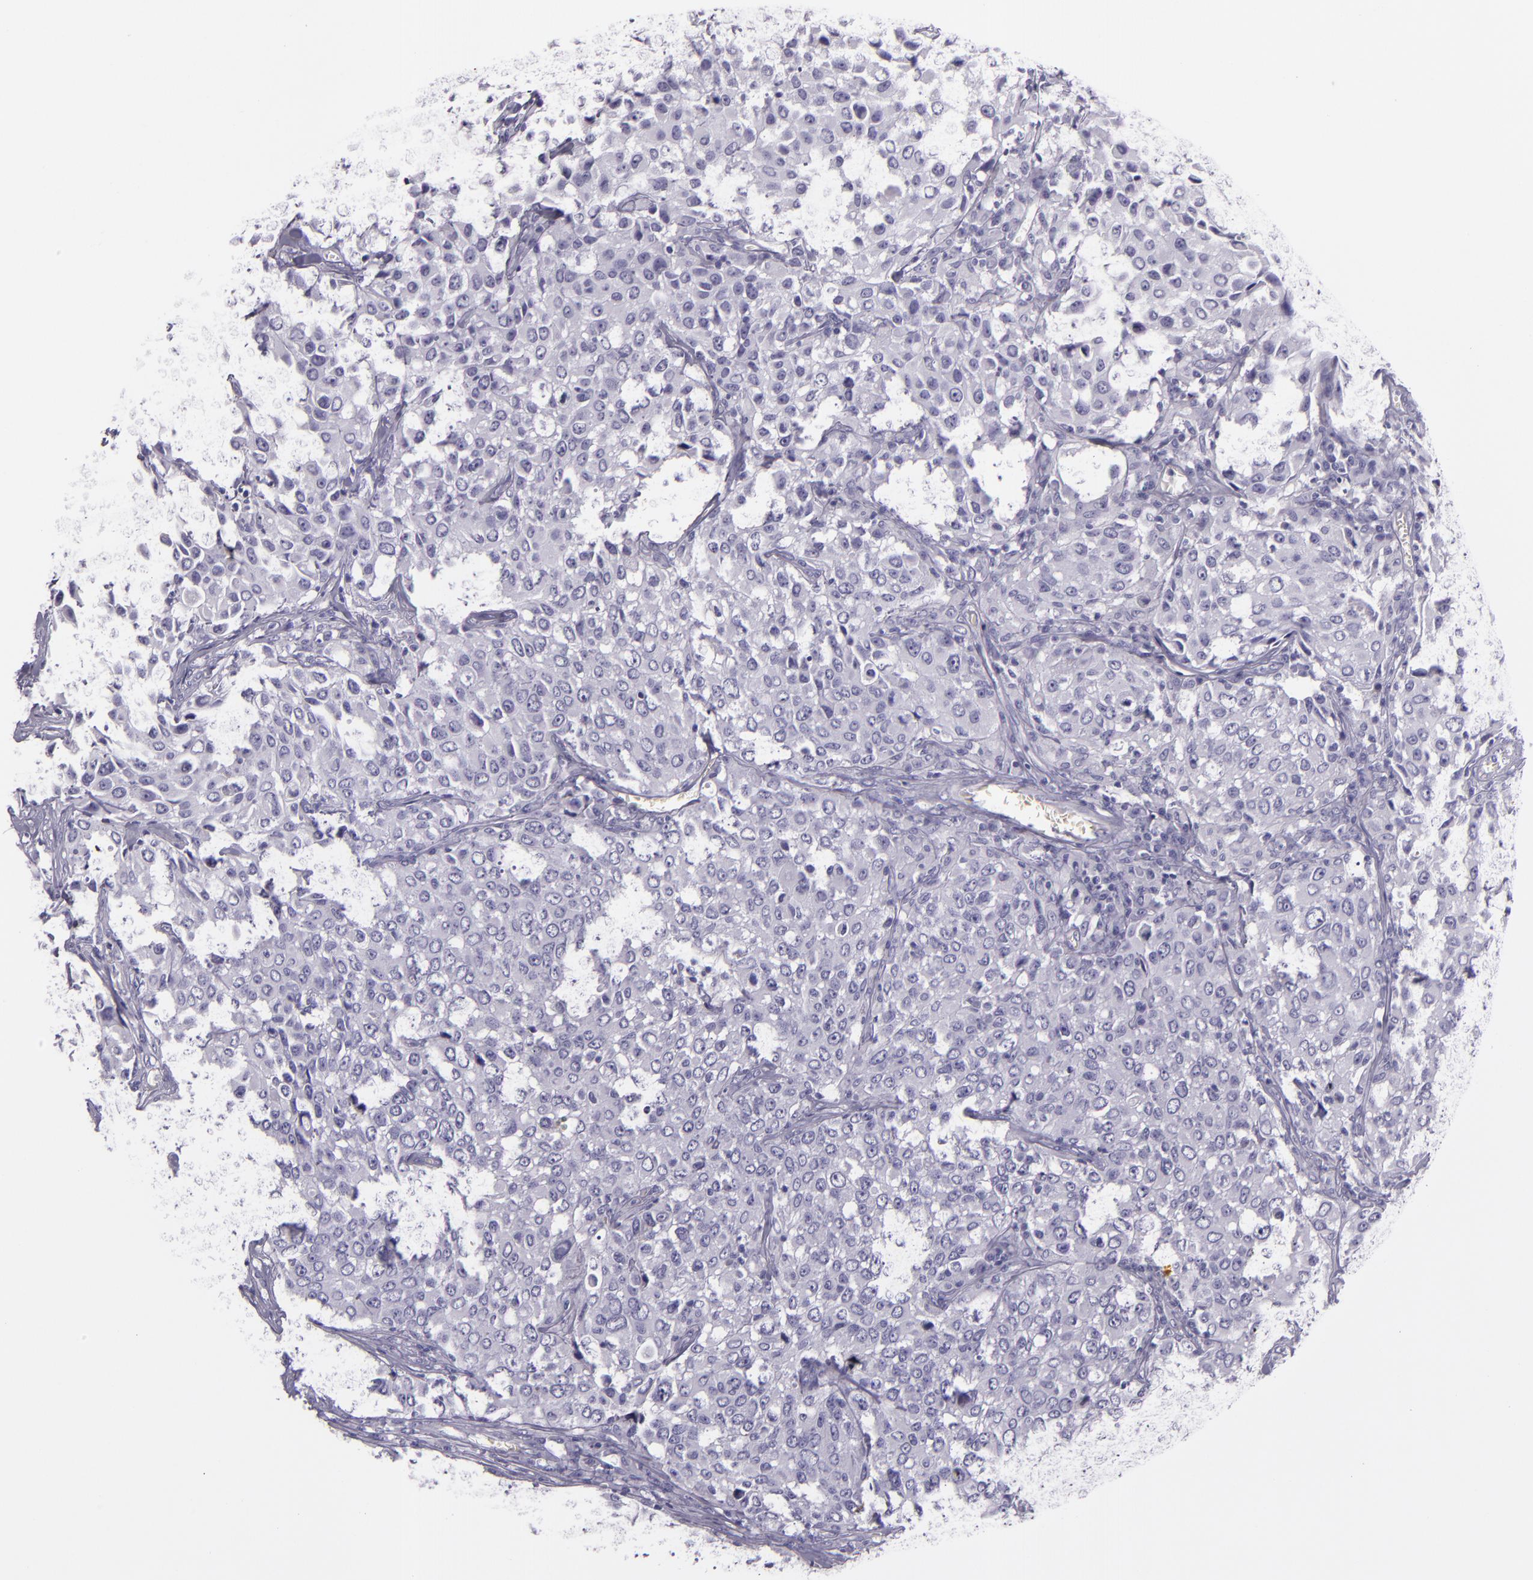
{"staining": {"intensity": "negative", "quantity": "none", "location": "none"}, "tissue": "urothelial cancer", "cell_type": "Tumor cells", "image_type": "cancer", "snomed": [{"axis": "morphology", "description": "Urothelial carcinoma, High grade"}, {"axis": "topography", "description": "Urinary bladder"}], "caption": "A high-resolution photomicrograph shows immunohistochemistry staining of urothelial carcinoma (high-grade), which demonstrates no significant staining in tumor cells.", "gene": "CR2", "patient": {"sex": "female", "age": 75}}